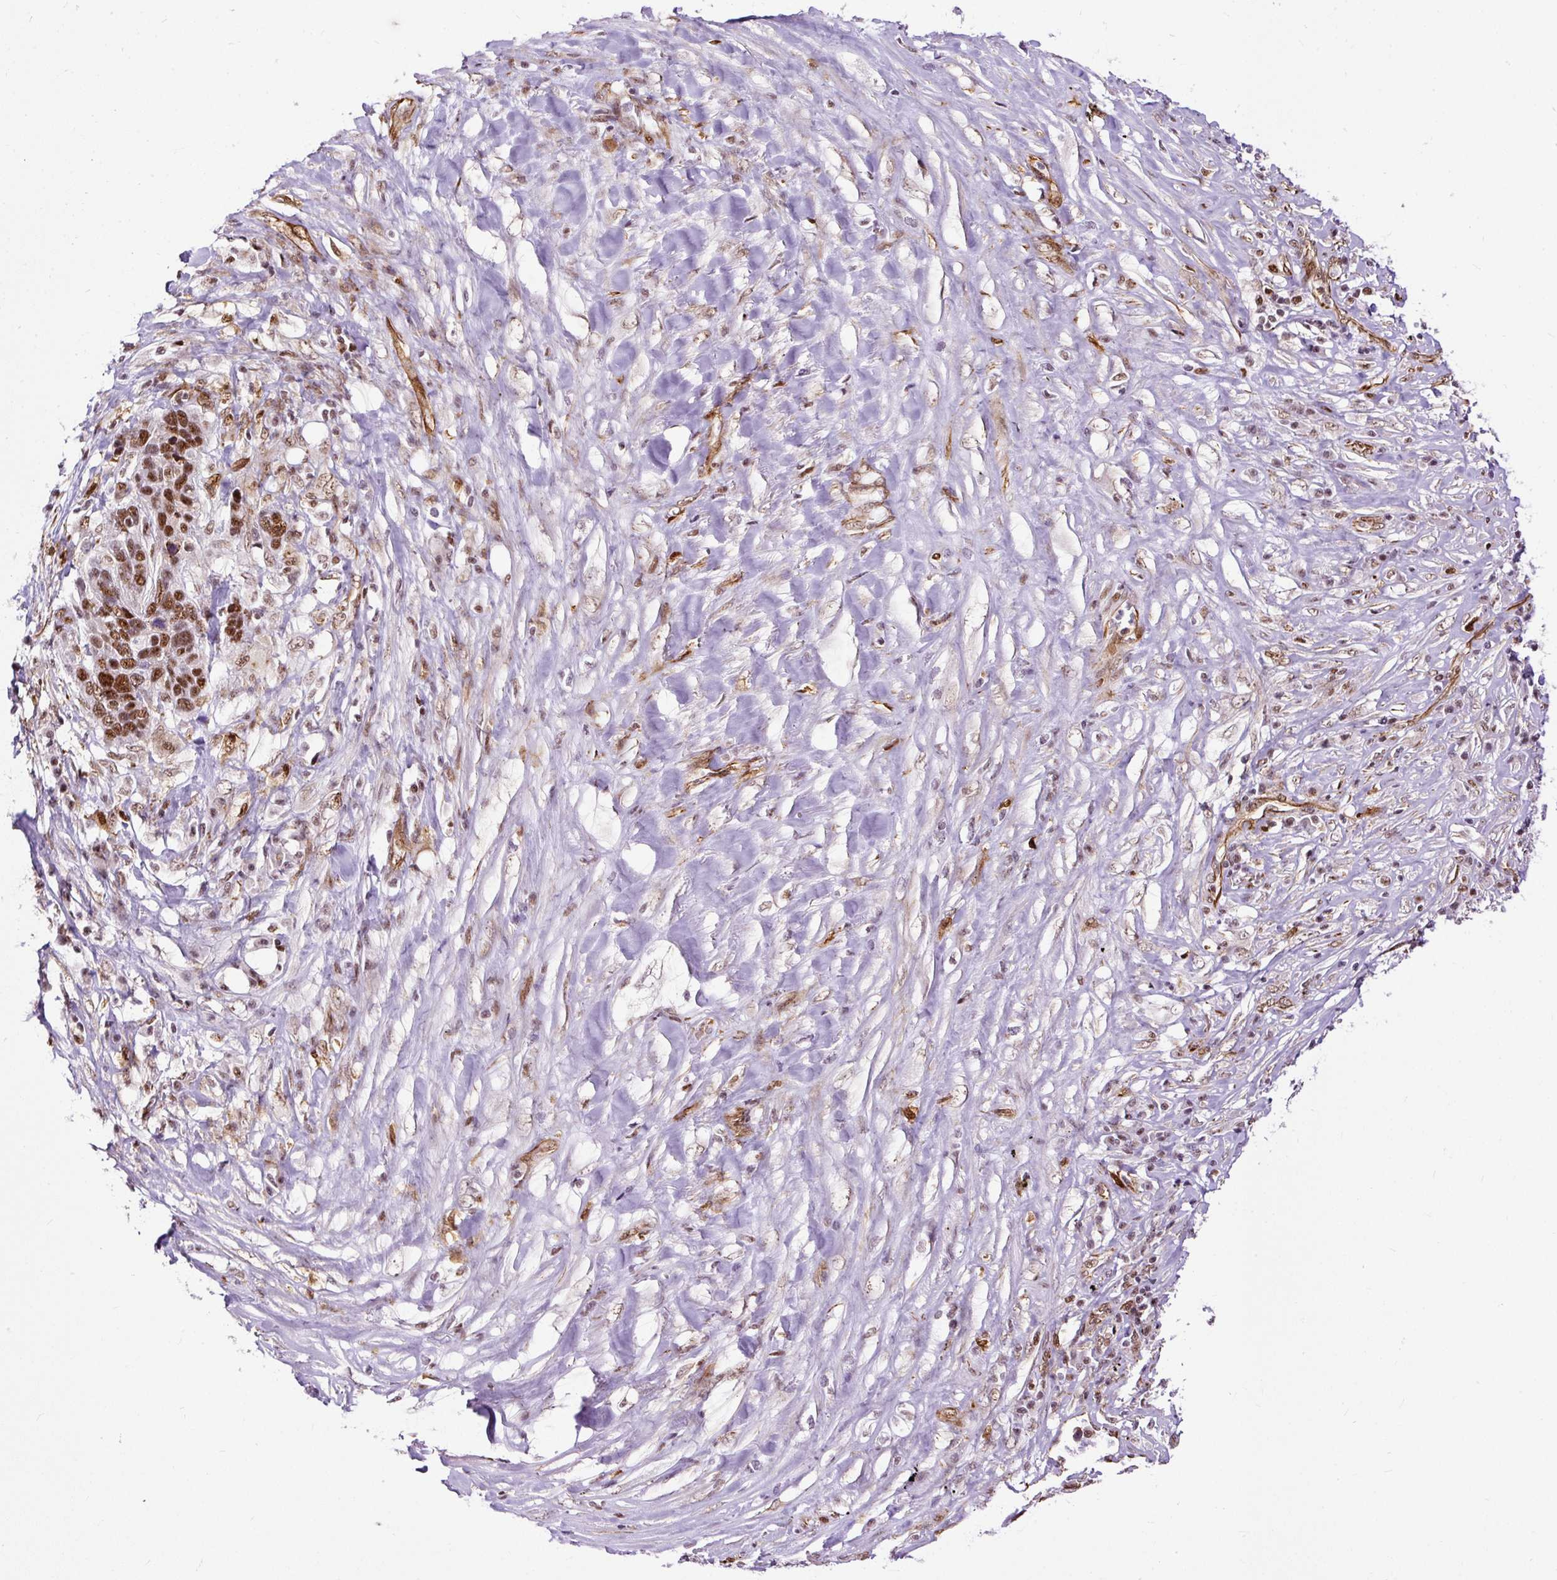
{"staining": {"intensity": "moderate", "quantity": ">75%", "location": "nuclear"}, "tissue": "lung cancer", "cell_type": "Tumor cells", "image_type": "cancer", "snomed": [{"axis": "morphology", "description": "Squamous cell carcinoma, NOS"}, {"axis": "topography", "description": "Lung"}], "caption": "This histopathology image demonstrates IHC staining of human lung cancer (squamous cell carcinoma), with medium moderate nuclear expression in about >75% of tumor cells.", "gene": "LUC7L2", "patient": {"sex": "male", "age": 66}}